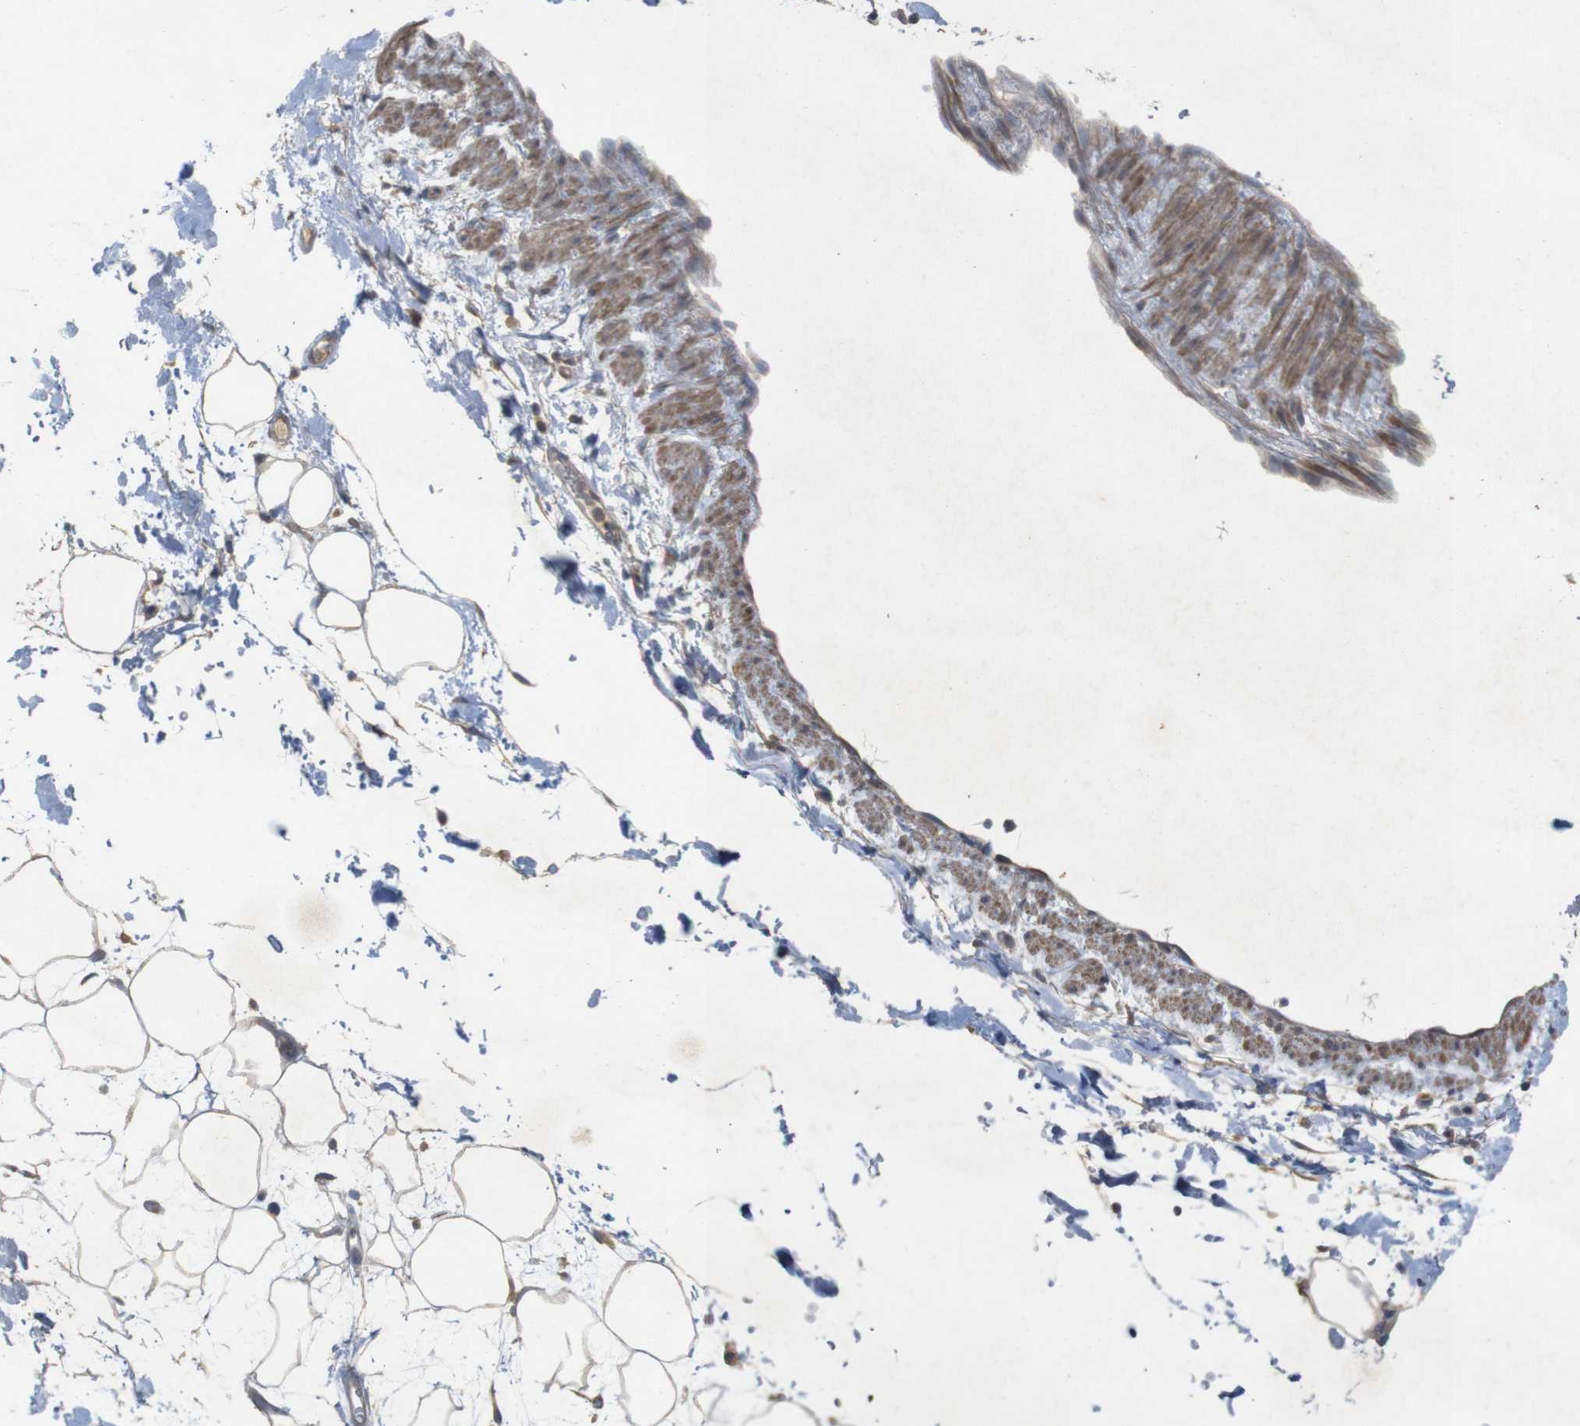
{"staining": {"intensity": "negative", "quantity": "none", "location": "none"}, "tissue": "adipose tissue", "cell_type": "Adipocytes", "image_type": "normal", "snomed": [{"axis": "morphology", "description": "Normal tissue, NOS"}, {"axis": "topography", "description": "Soft tissue"}], "caption": "A micrograph of adipose tissue stained for a protein reveals no brown staining in adipocytes.", "gene": "KCNS3", "patient": {"sex": "male", "age": 72}}